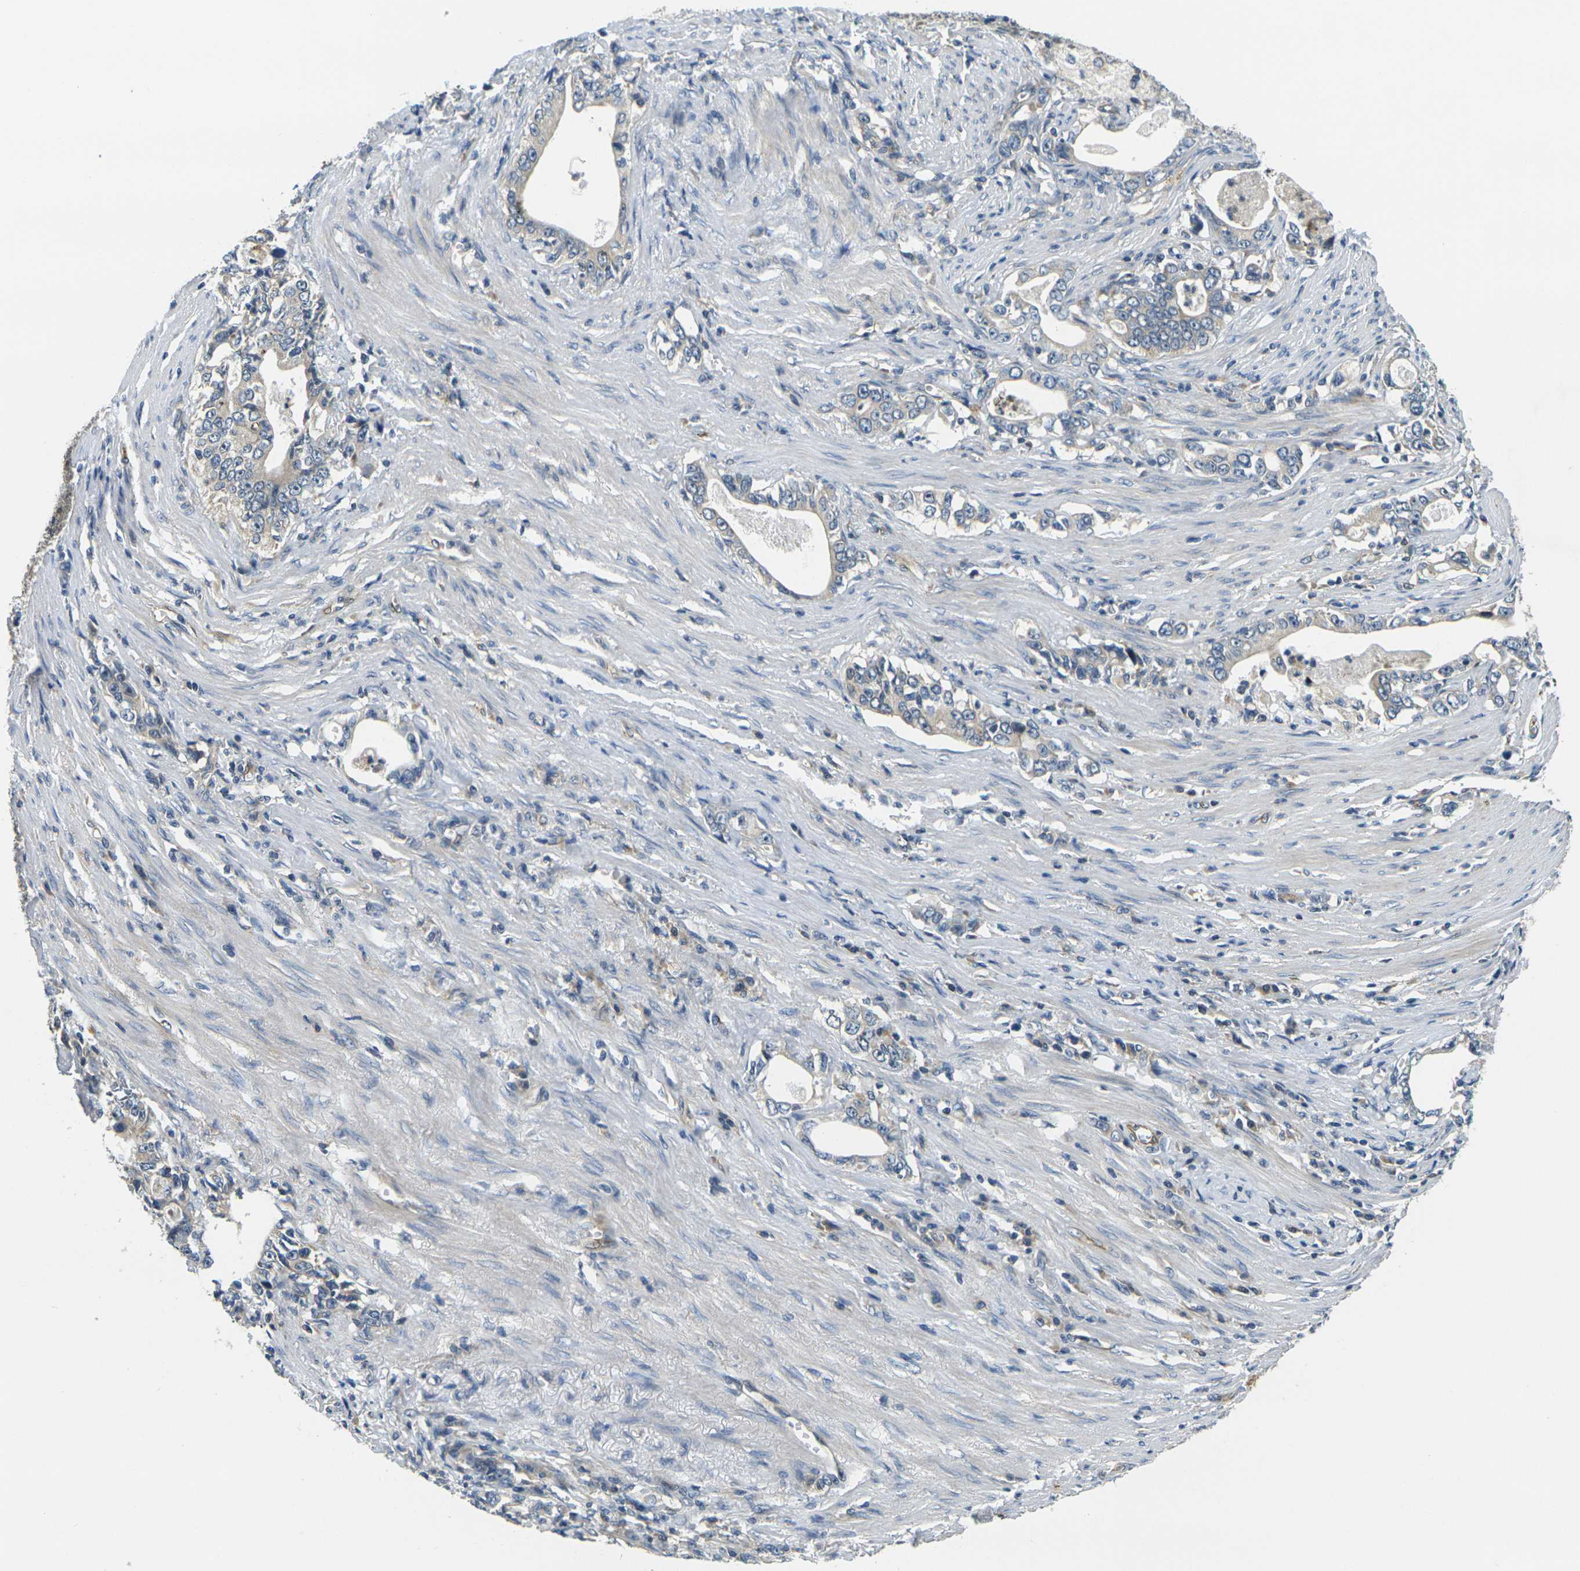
{"staining": {"intensity": "negative", "quantity": "none", "location": "none"}, "tissue": "stomach cancer", "cell_type": "Tumor cells", "image_type": "cancer", "snomed": [{"axis": "morphology", "description": "Adenocarcinoma, NOS"}, {"axis": "topography", "description": "Stomach, lower"}], "caption": "This is a image of immunohistochemistry (IHC) staining of stomach adenocarcinoma, which shows no expression in tumor cells. Brightfield microscopy of IHC stained with DAB (3,3'-diaminobenzidine) (brown) and hematoxylin (blue), captured at high magnification.", "gene": "MINAR2", "patient": {"sex": "female", "age": 72}}